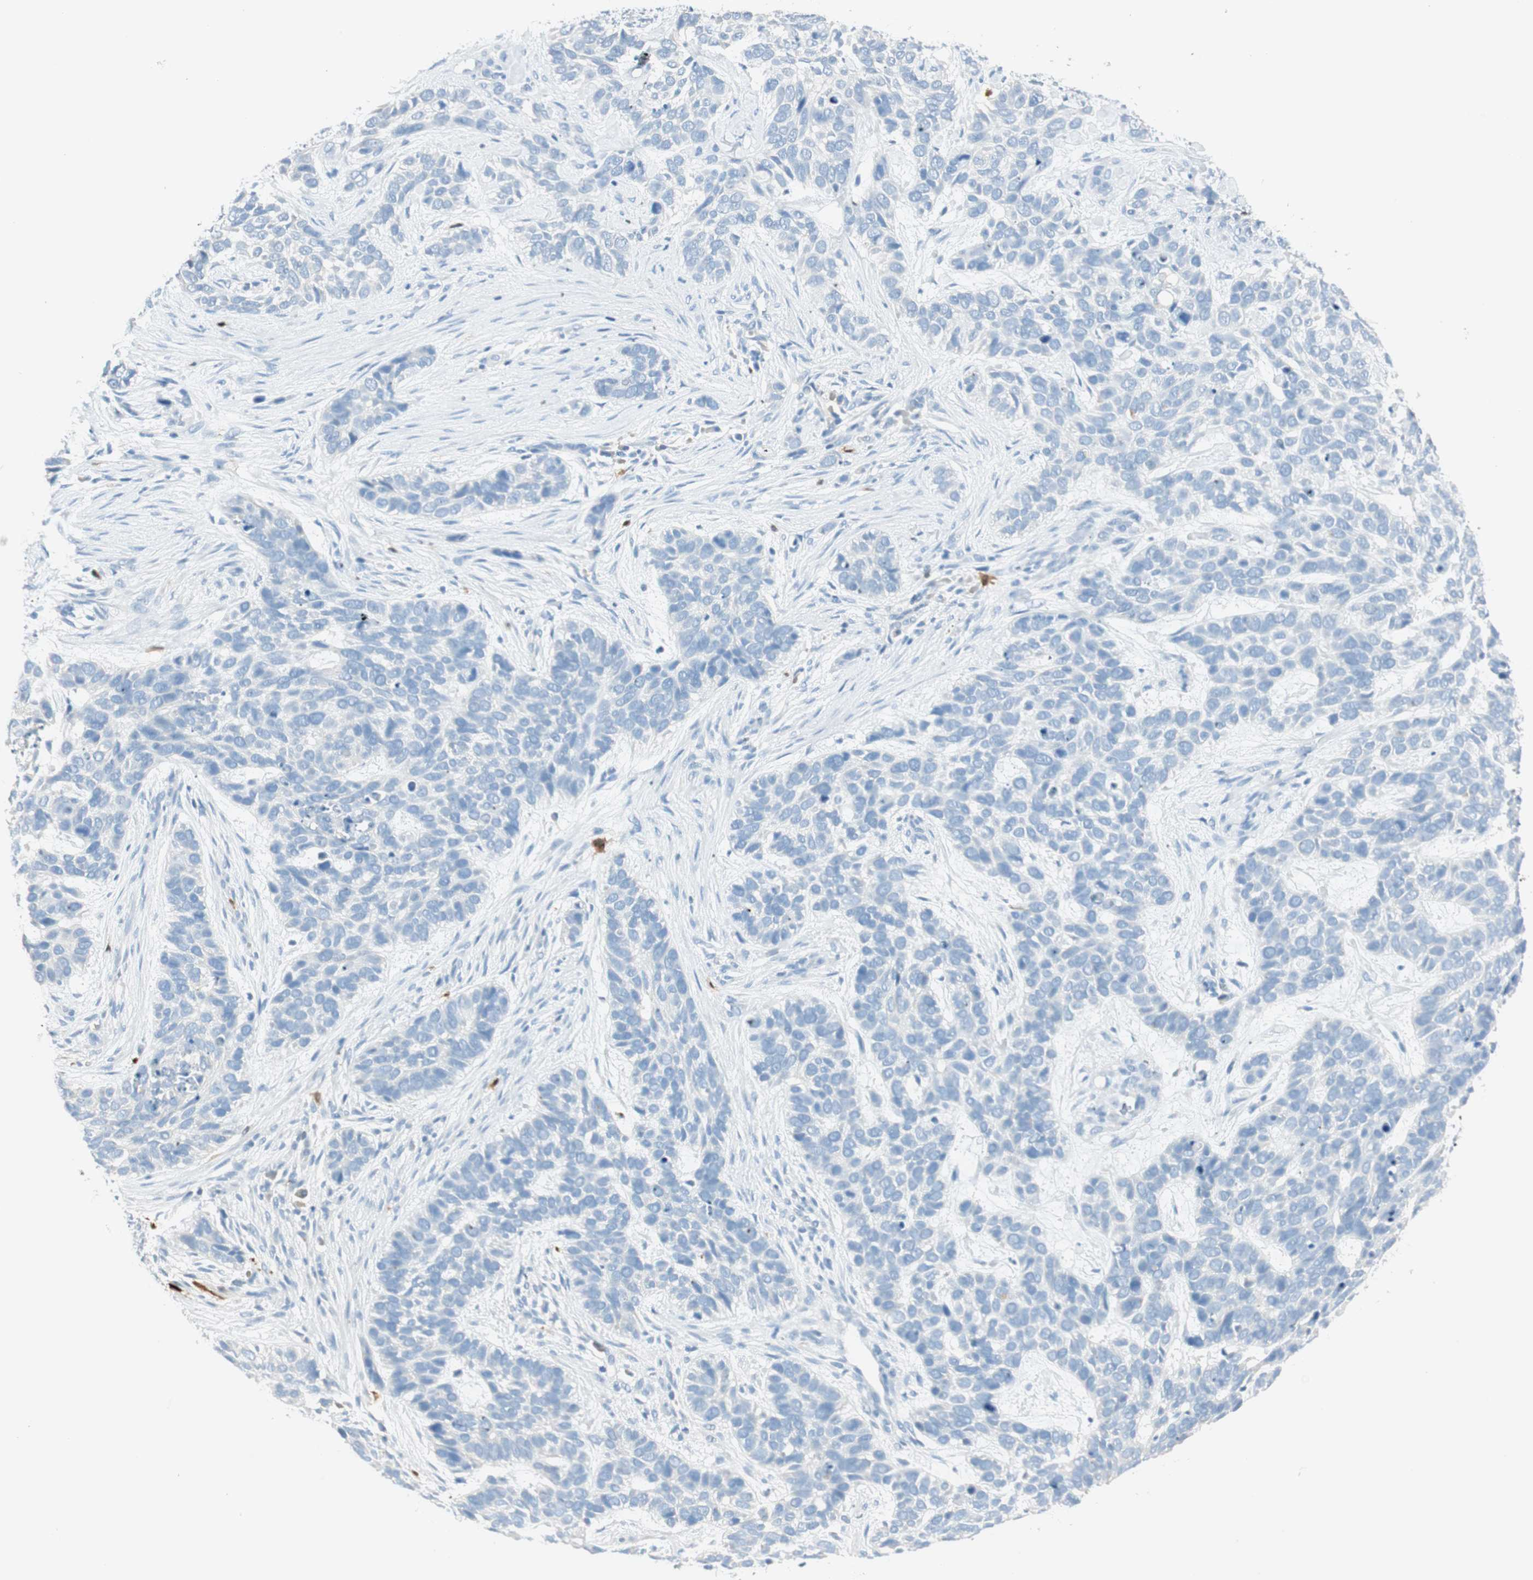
{"staining": {"intensity": "negative", "quantity": "none", "location": "none"}, "tissue": "skin cancer", "cell_type": "Tumor cells", "image_type": "cancer", "snomed": [{"axis": "morphology", "description": "Basal cell carcinoma"}, {"axis": "topography", "description": "Skin"}], "caption": "Immunohistochemical staining of human skin cancer exhibits no significant expression in tumor cells. The staining is performed using DAB (3,3'-diaminobenzidine) brown chromogen with nuclei counter-stained in using hematoxylin.", "gene": "HPGD", "patient": {"sex": "male", "age": 87}}